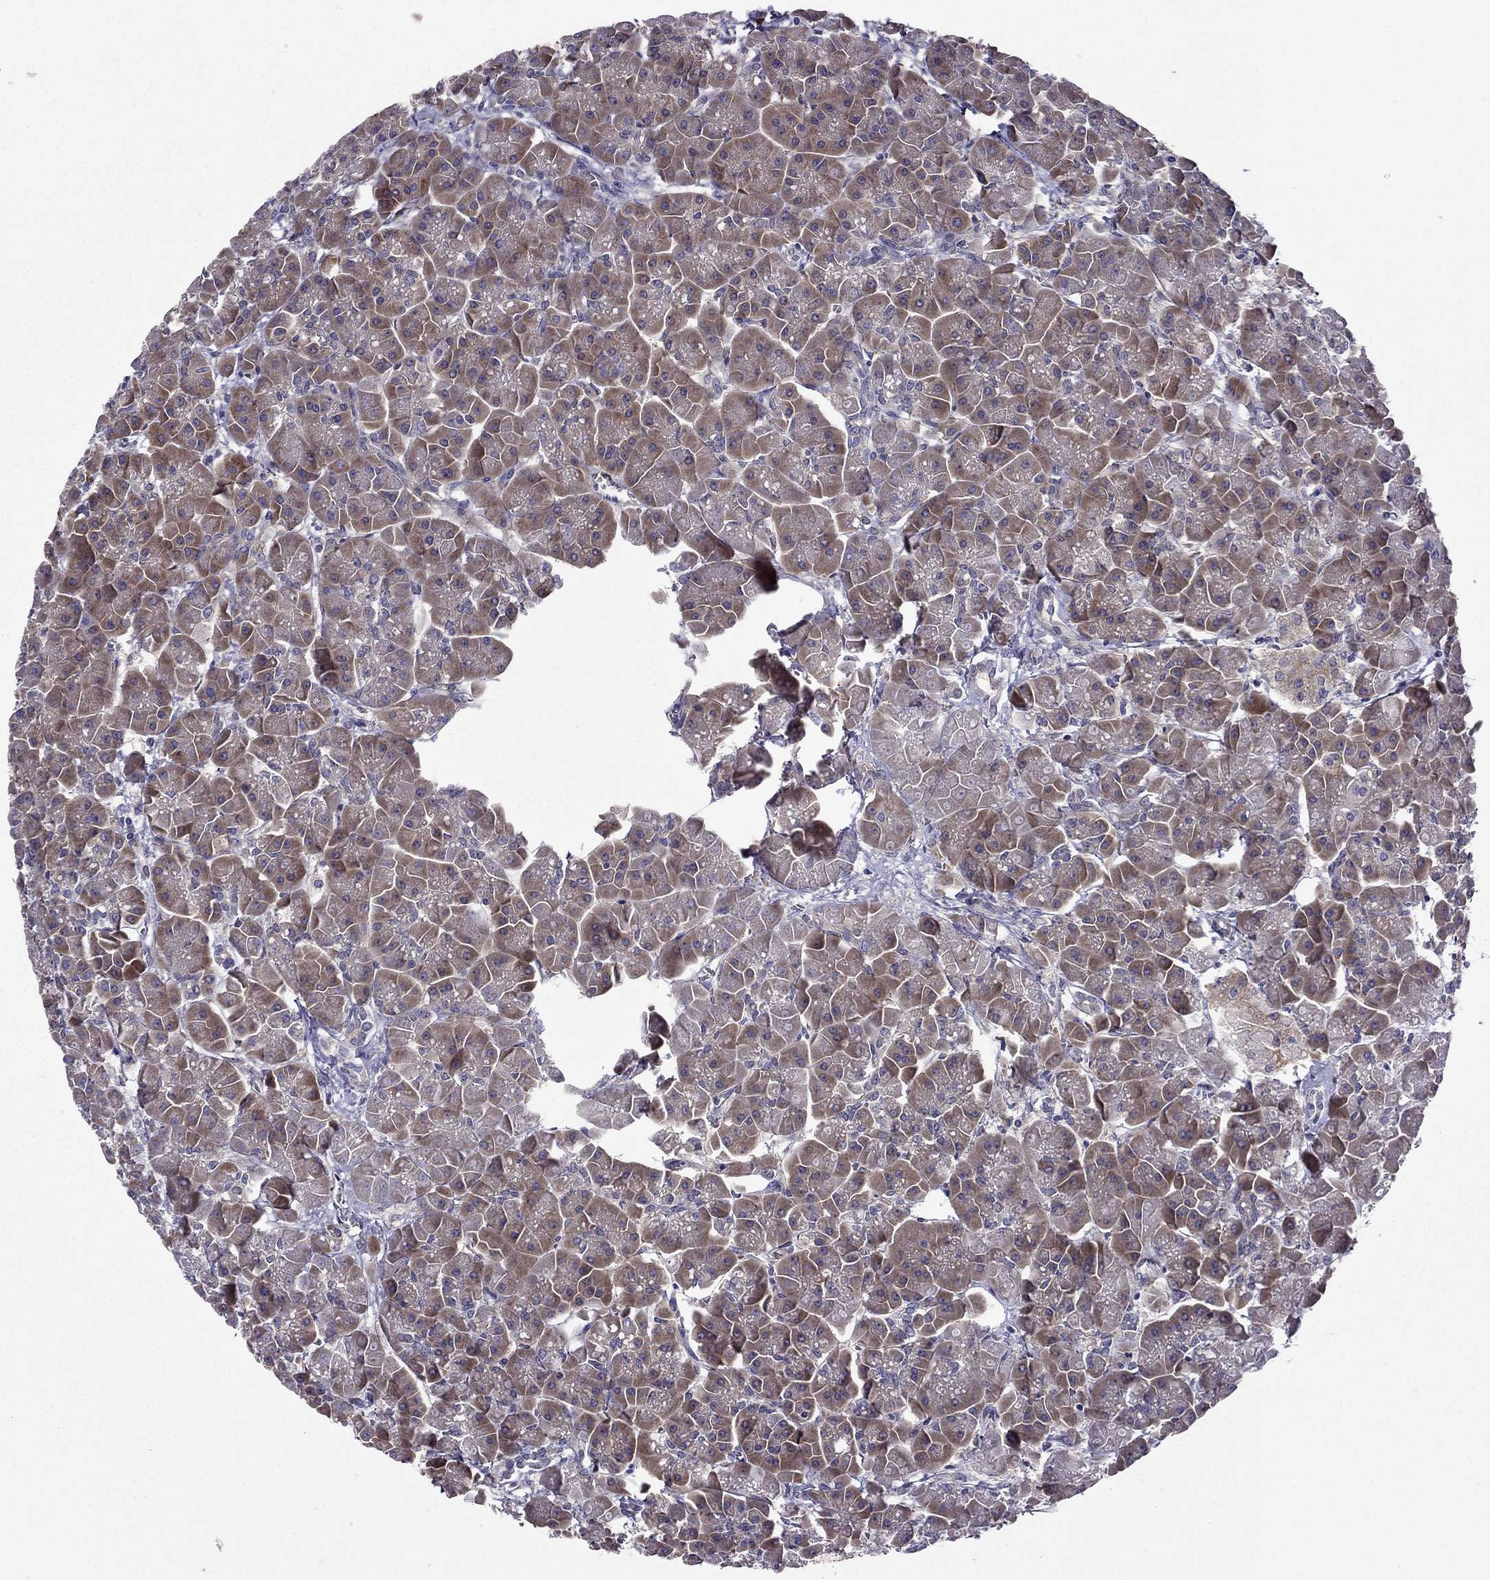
{"staining": {"intensity": "moderate", "quantity": "<25%", "location": "cytoplasmic/membranous"}, "tissue": "pancreas", "cell_type": "Exocrine glandular cells", "image_type": "normal", "snomed": [{"axis": "morphology", "description": "Normal tissue, NOS"}, {"axis": "topography", "description": "Pancreas"}], "caption": "There is low levels of moderate cytoplasmic/membranous positivity in exocrine glandular cells of unremarkable pancreas, as demonstrated by immunohistochemical staining (brown color).", "gene": "ARHGEF28", "patient": {"sex": "male", "age": 70}}